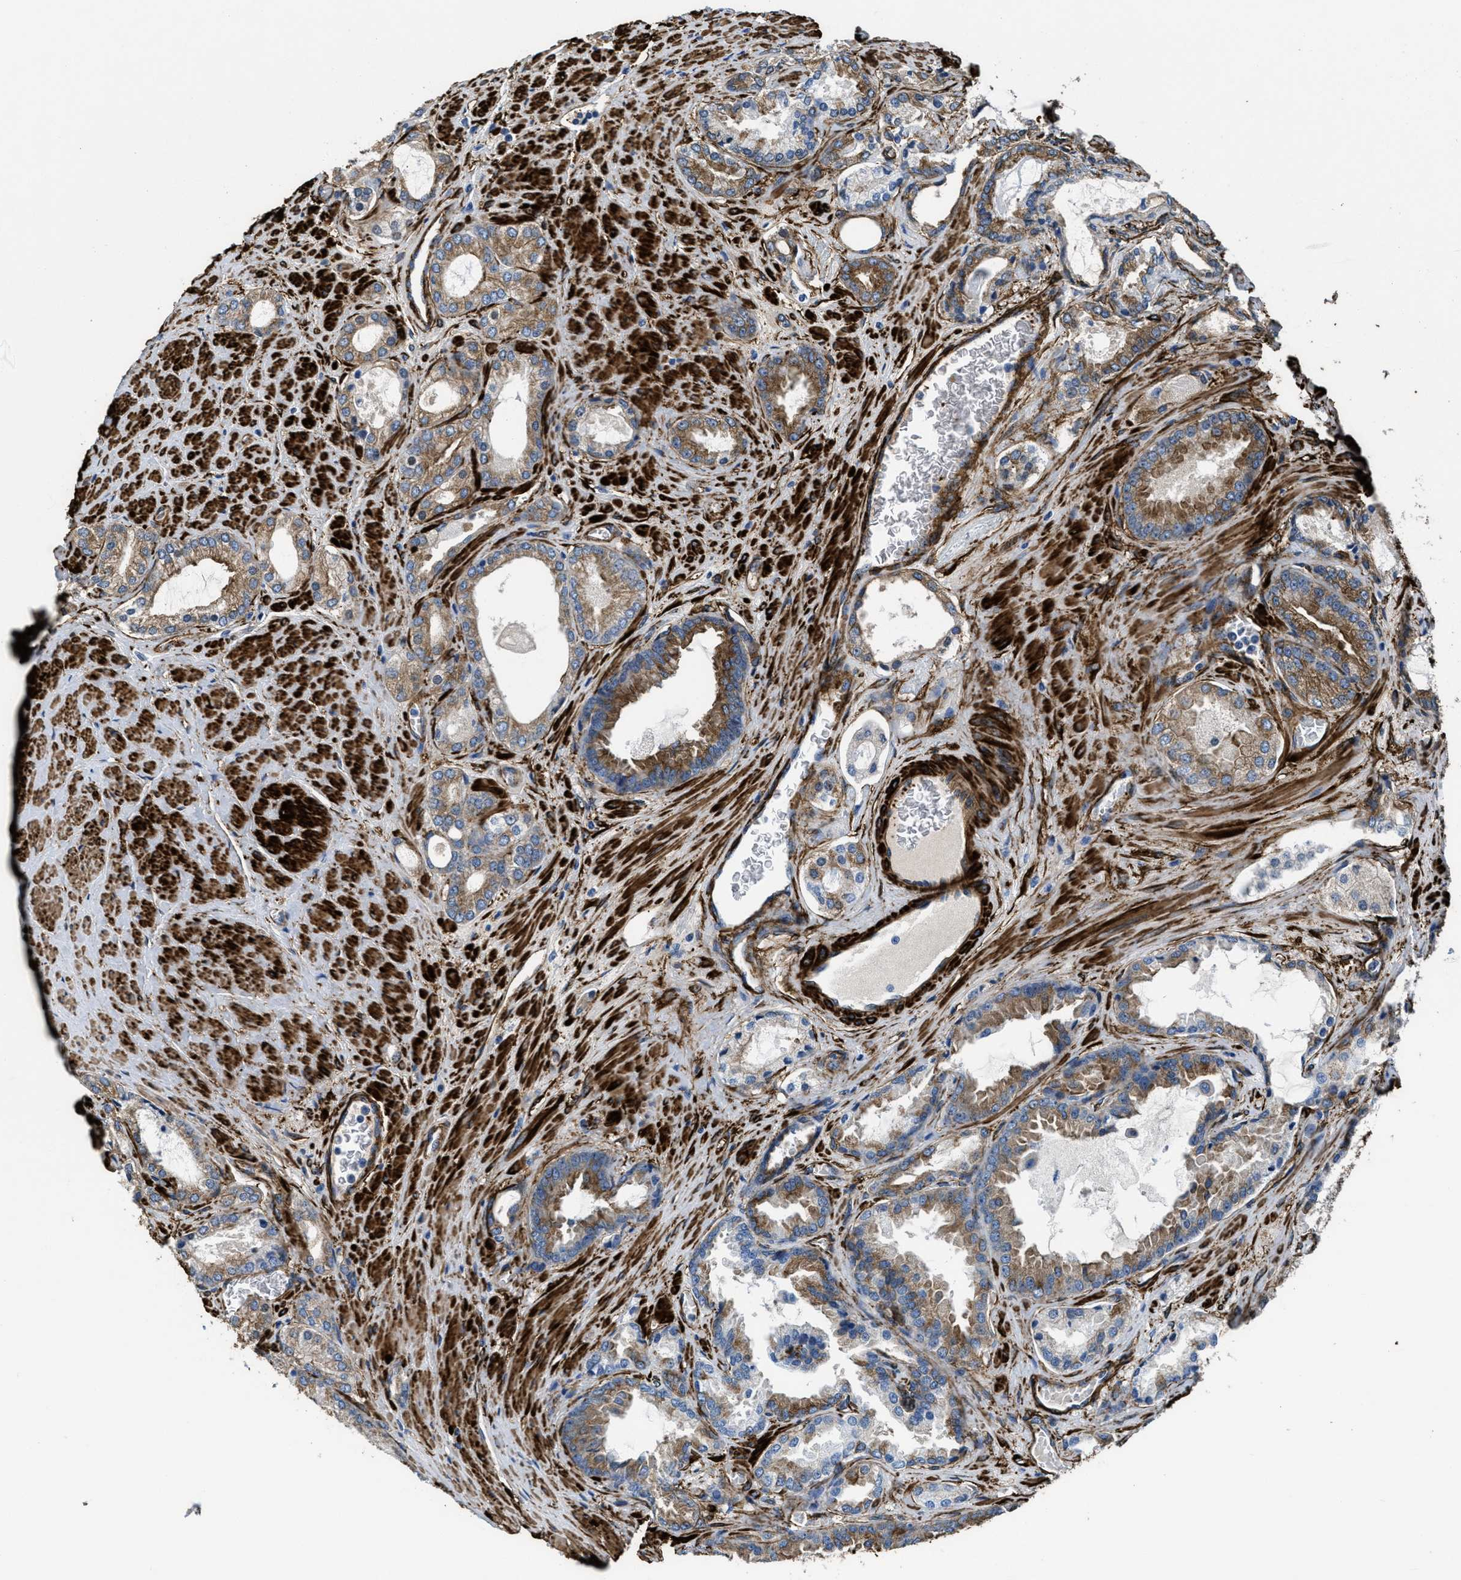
{"staining": {"intensity": "moderate", "quantity": ">75%", "location": "cytoplasmic/membranous"}, "tissue": "prostate cancer", "cell_type": "Tumor cells", "image_type": "cancer", "snomed": [{"axis": "morphology", "description": "Adenocarcinoma, High grade"}, {"axis": "topography", "description": "Prostate"}], "caption": "Moderate cytoplasmic/membranous expression is identified in approximately >75% of tumor cells in prostate cancer.", "gene": "CALD1", "patient": {"sex": "male", "age": 65}}